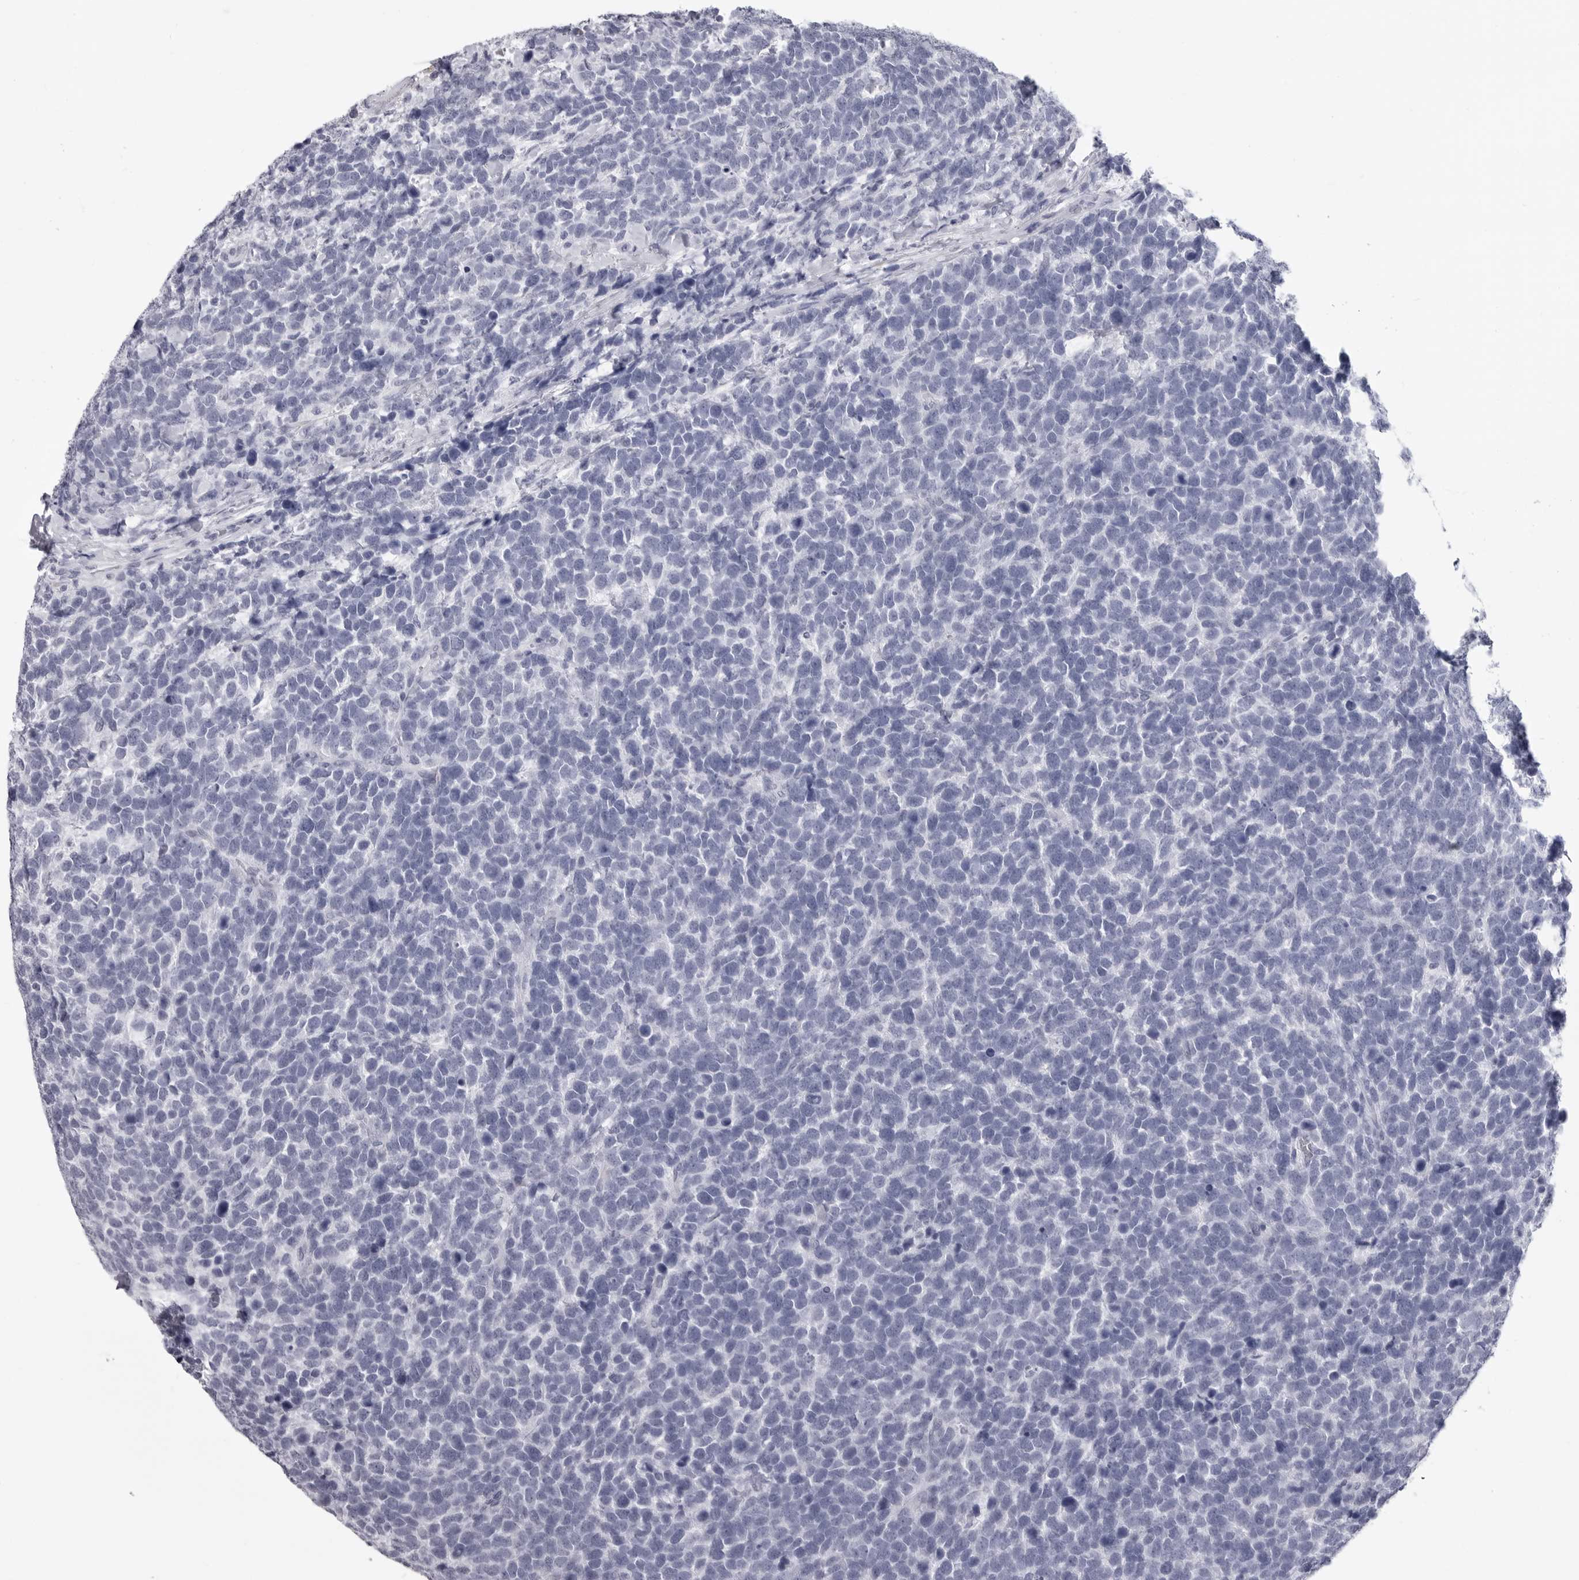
{"staining": {"intensity": "negative", "quantity": "none", "location": "none"}, "tissue": "urothelial cancer", "cell_type": "Tumor cells", "image_type": "cancer", "snomed": [{"axis": "morphology", "description": "Urothelial carcinoma, High grade"}, {"axis": "topography", "description": "Urinary bladder"}], "caption": "Urothelial cancer was stained to show a protein in brown. There is no significant staining in tumor cells. Brightfield microscopy of immunohistochemistry stained with DAB (3,3'-diaminobenzidine) (brown) and hematoxylin (blue), captured at high magnification.", "gene": "LGALS4", "patient": {"sex": "female", "age": 82}}